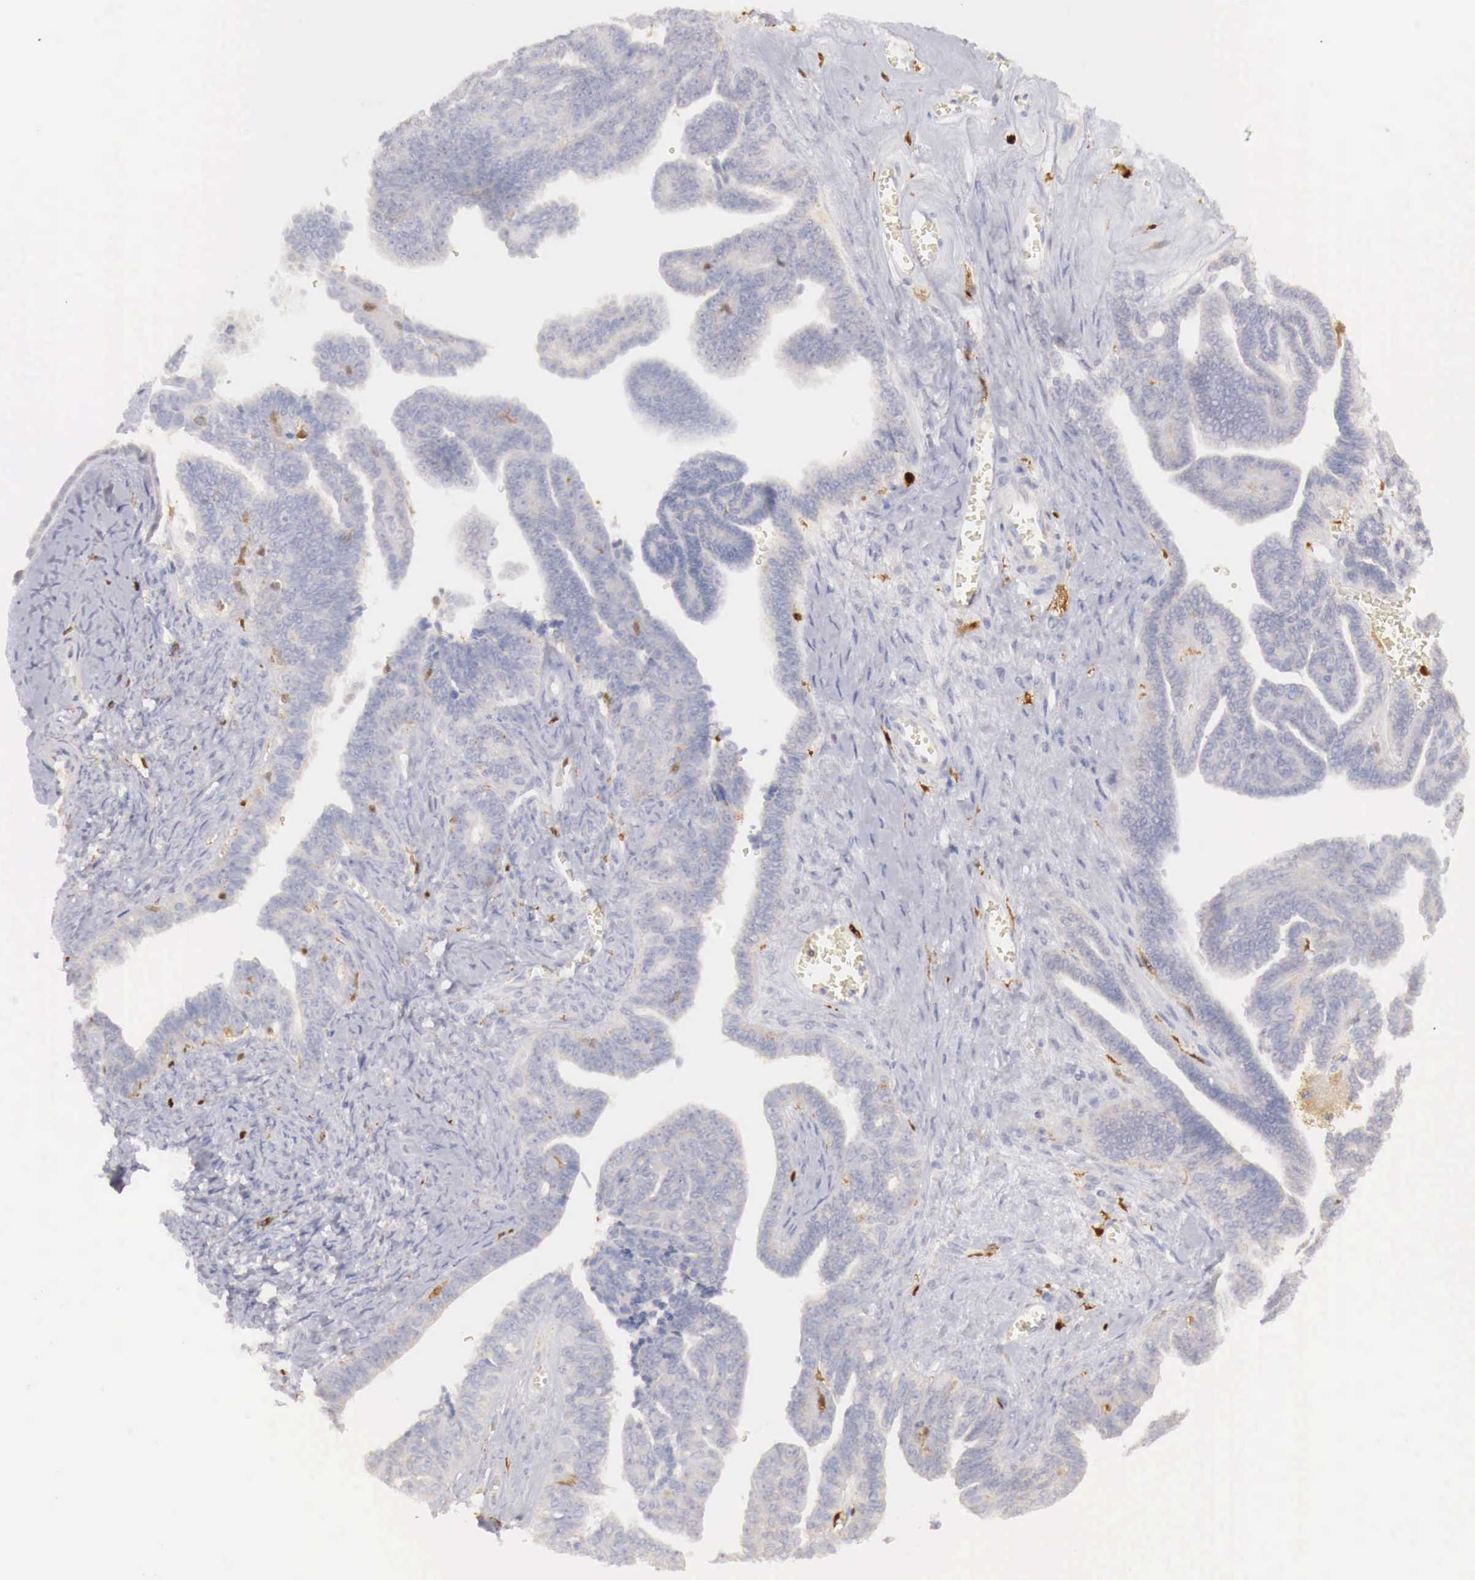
{"staining": {"intensity": "negative", "quantity": "none", "location": "none"}, "tissue": "ovarian cancer", "cell_type": "Tumor cells", "image_type": "cancer", "snomed": [{"axis": "morphology", "description": "Cystadenocarcinoma, serous, NOS"}, {"axis": "topography", "description": "Ovary"}], "caption": "Photomicrograph shows no significant protein staining in tumor cells of ovarian cancer. (Stains: DAB (3,3'-diaminobenzidine) immunohistochemistry (IHC) with hematoxylin counter stain, Microscopy: brightfield microscopy at high magnification).", "gene": "RENBP", "patient": {"sex": "female", "age": 71}}